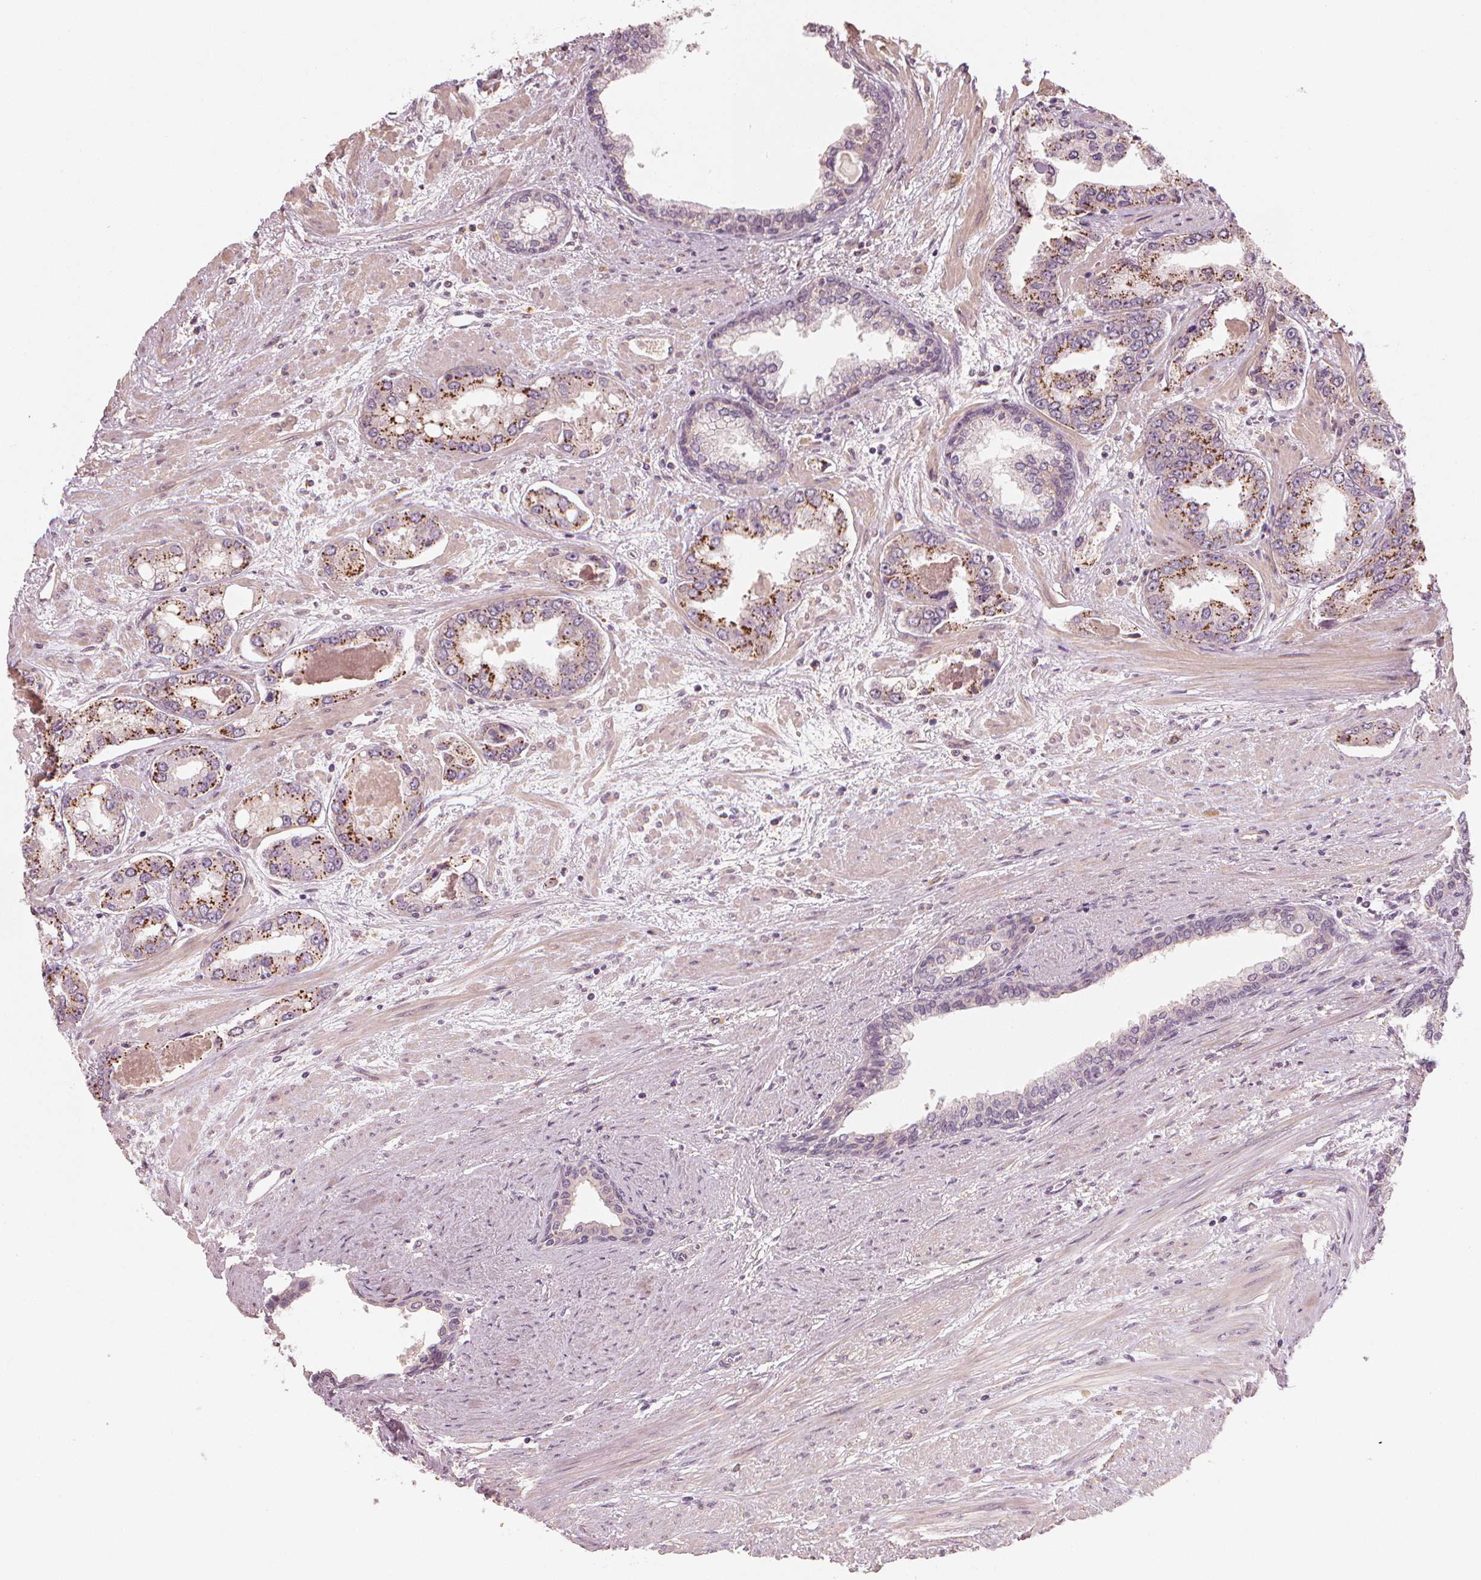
{"staining": {"intensity": "strong", "quantity": "25%-75%", "location": "cytoplasmic/membranous"}, "tissue": "prostate cancer", "cell_type": "Tumor cells", "image_type": "cancer", "snomed": [{"axis": "morphology", "description": "Adenocarcinoma, Low grade"}, {"axis": "topography", "description": "Prostate"}], "caption": "Immunohistochemical staining of human prostate cancer exhibits strong cytoplasmic/membranous protein positivity in about 25%-75% of tumor cells.", "gene": "CLBA1", "patient": {"sex": "male", "age": 60}}